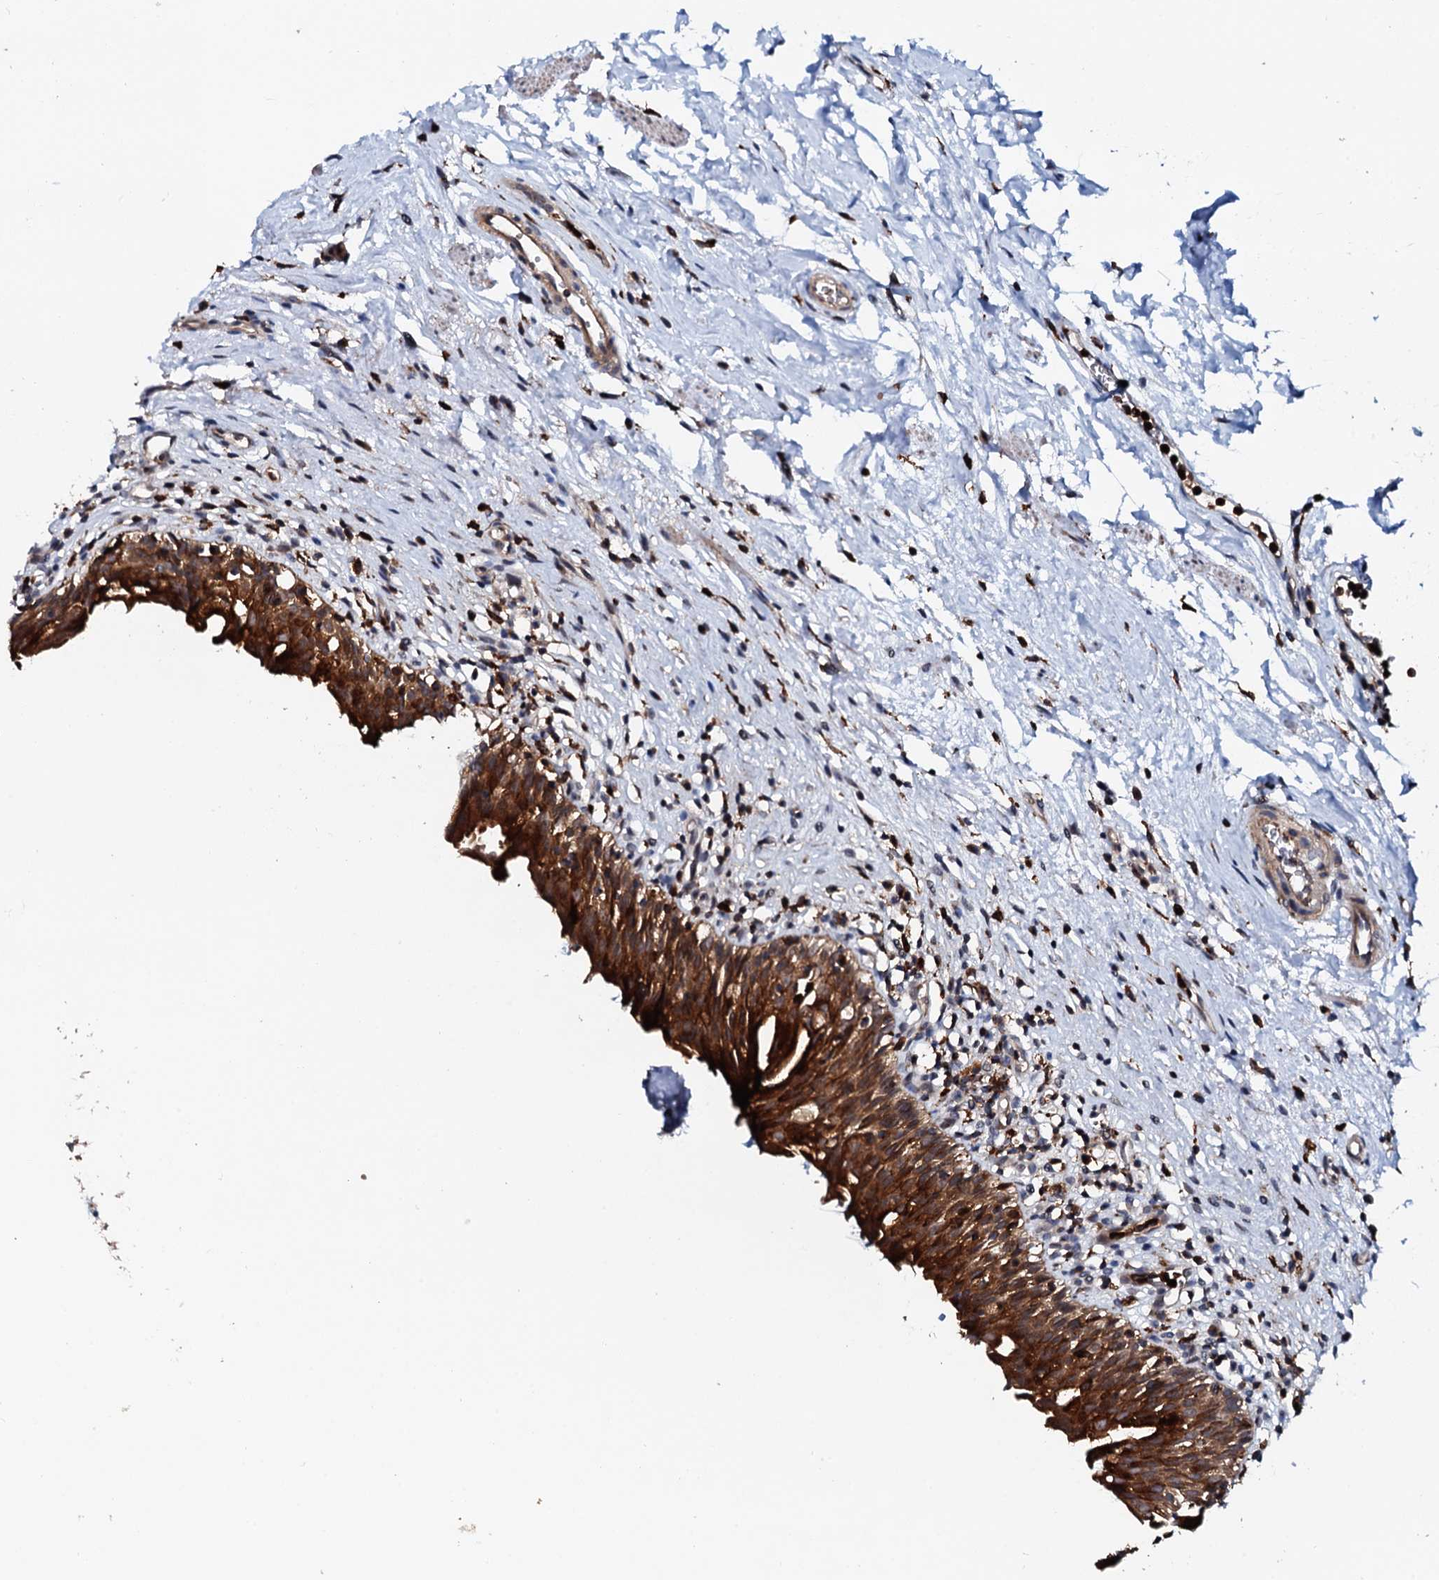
{"staining": {"intensity": "strong", "quantity": ">75%", "location": "cytoplasmic/membranous"}, "tissue": "urinary bladder", "cell_type": "Urothelial cells", "image_type": "normal", "snomed": [{"axis": "morphology", "description": "Normal tissue, NOS"}, {"axis": "morphology", "description": "Inflammation, NOS"}, {"axis": "topography", "description": "Urinary bladder"}], "caption": "Protein staining reveals strong cytoplasmic/membranous positivity in about >75% of urothelial cells in benign urinary bladder.", "gene": "VAMP8", "patient": {"sex": "male", "age": 63}}